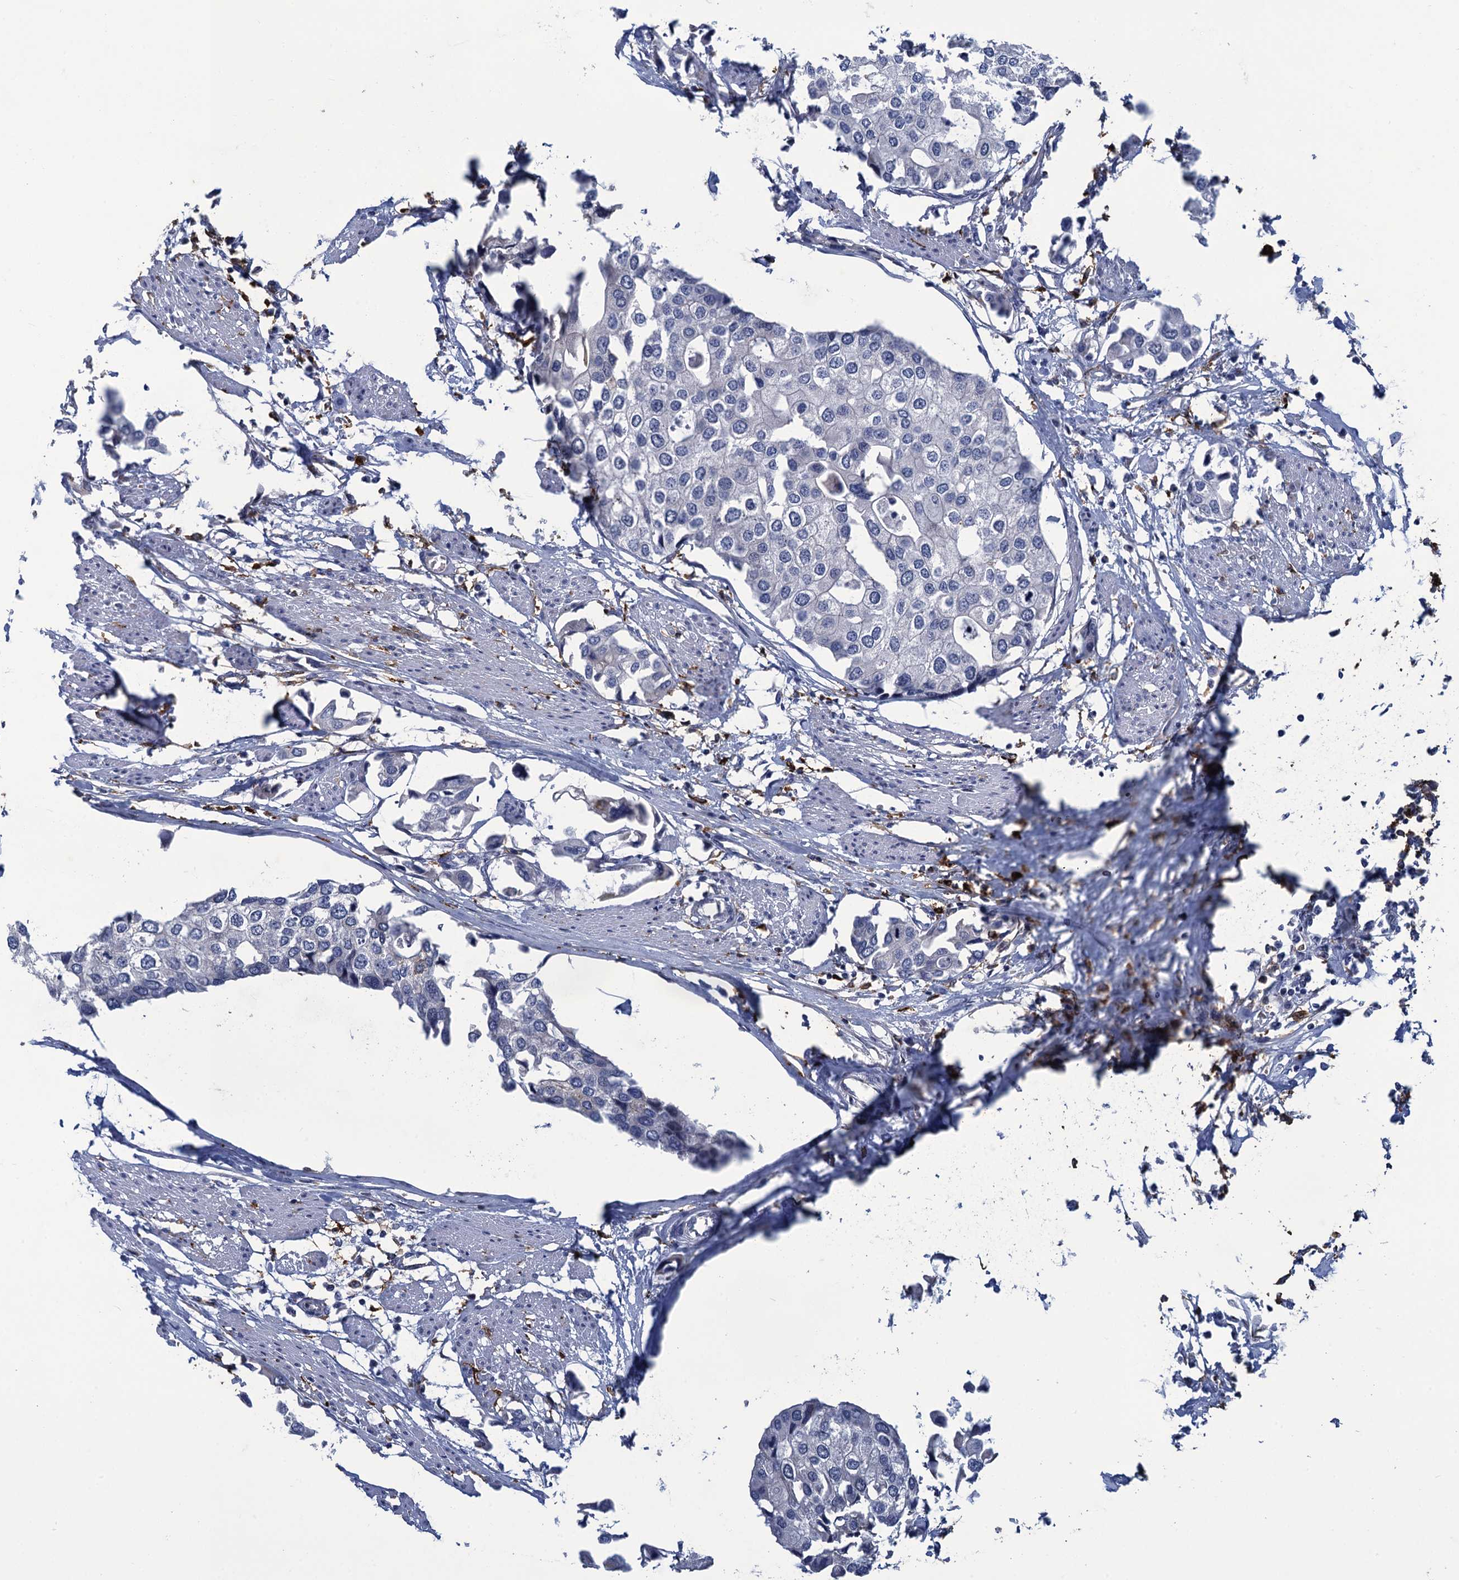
{"staining": {"intensity": "negative", "quantity": "none", "location": "none"}, "tissue": "urothelial cancer", "cell_type": "Tumor cells", "image_type": "cancer", "snomed": [{"axis": "morphology", "description": "Urothelial carcinoma, High grade"}, {"axis": "topography", "description": "Urinary bladder"}], "caption": "High-grade urothelial carcinoma stained for a protein using IHC displays no positivity tumor cells.", "gene": "DNHD1", "patient": {"sex": "male", "age": 64}}